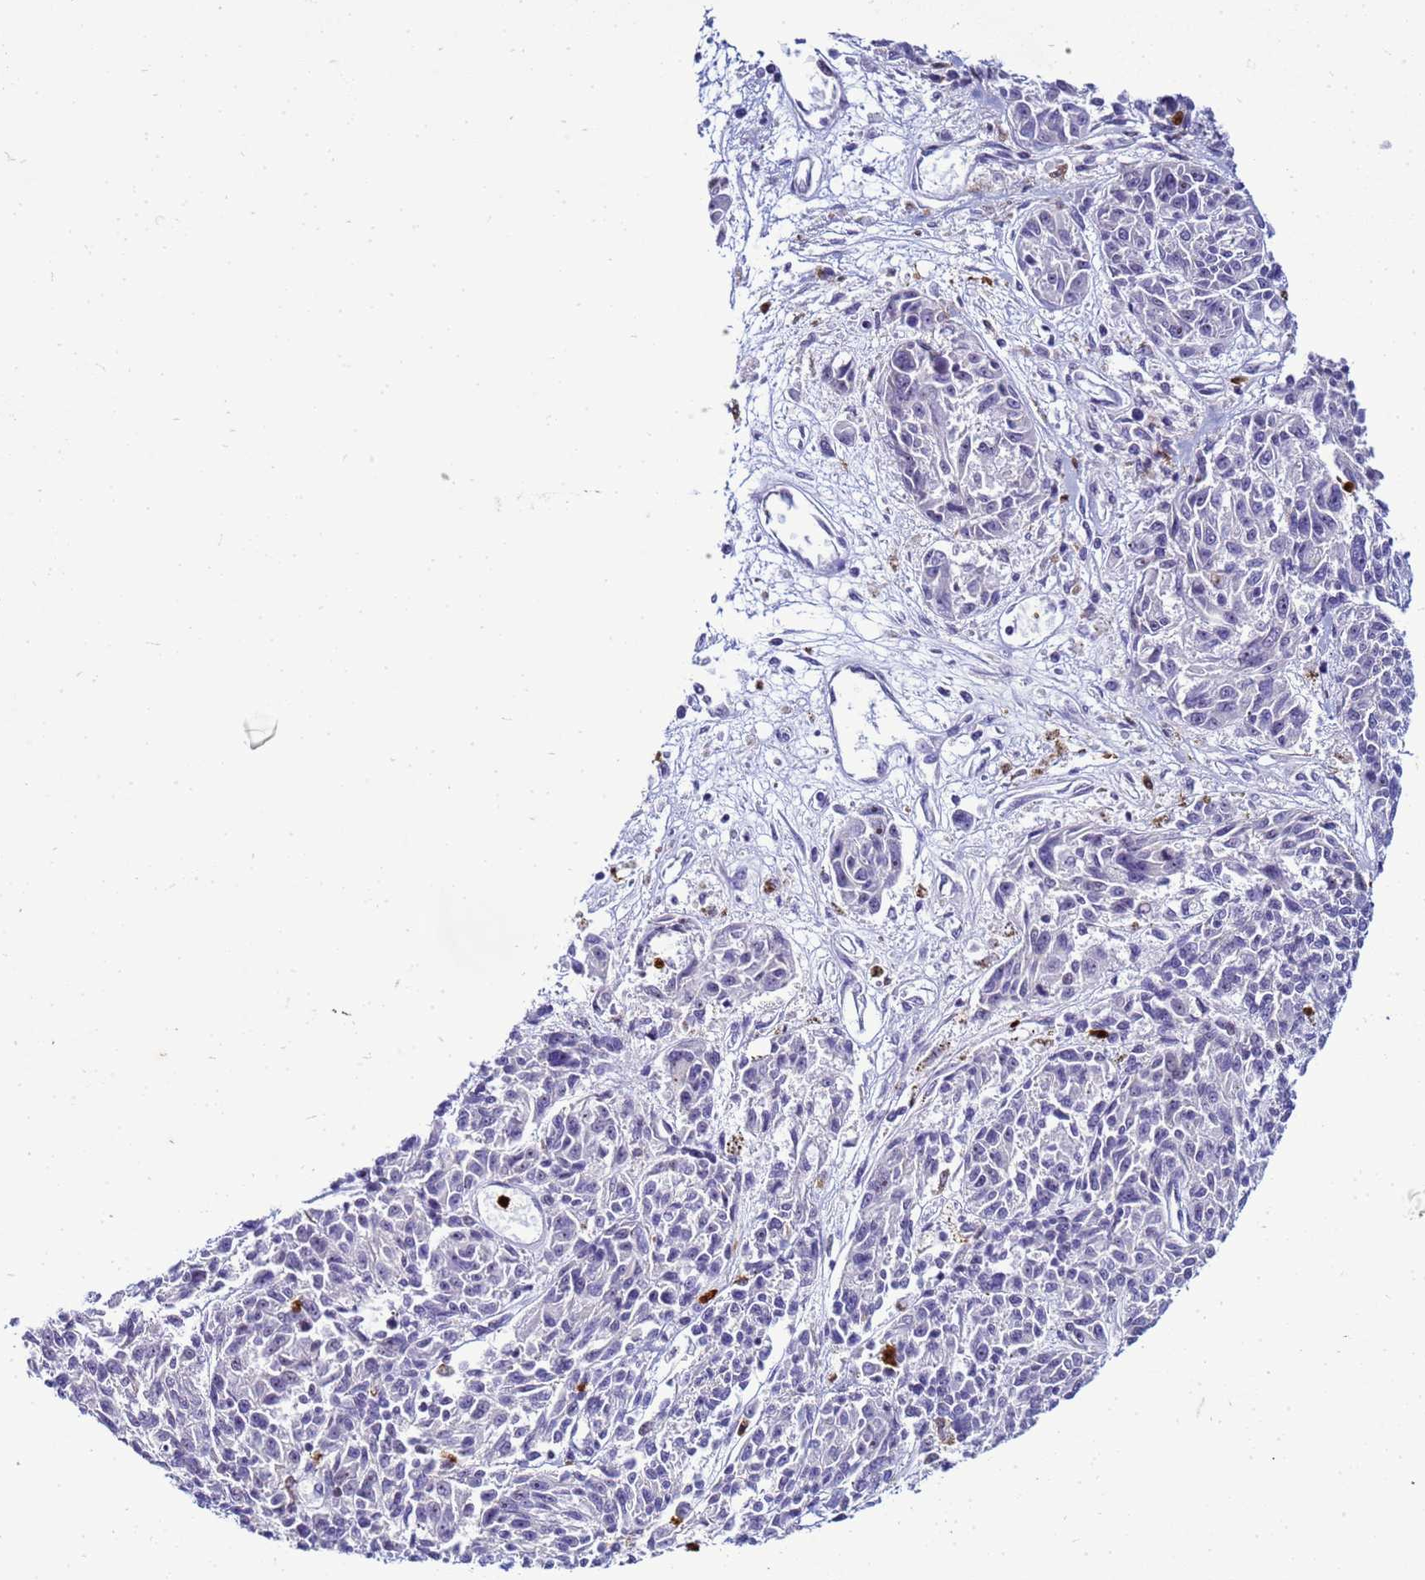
{"staining": {"intensity": "negative", "quantity": "none", "location": "none"}, "tissue": "melanoma", "cell_type": "Tumor cells", "image_type": "cancer", "snomed": [{"axis": "morphology", "description": "Malignant melanoma, NOS"}, {"axis": "topography", "description": "Skin"}], "caption": "IHC image of melanoma stained for a protein (brown), which reveals no expression in tumor cells.", "gene": "VPS4B", "patient": {"sex": "male", "age": 53}}